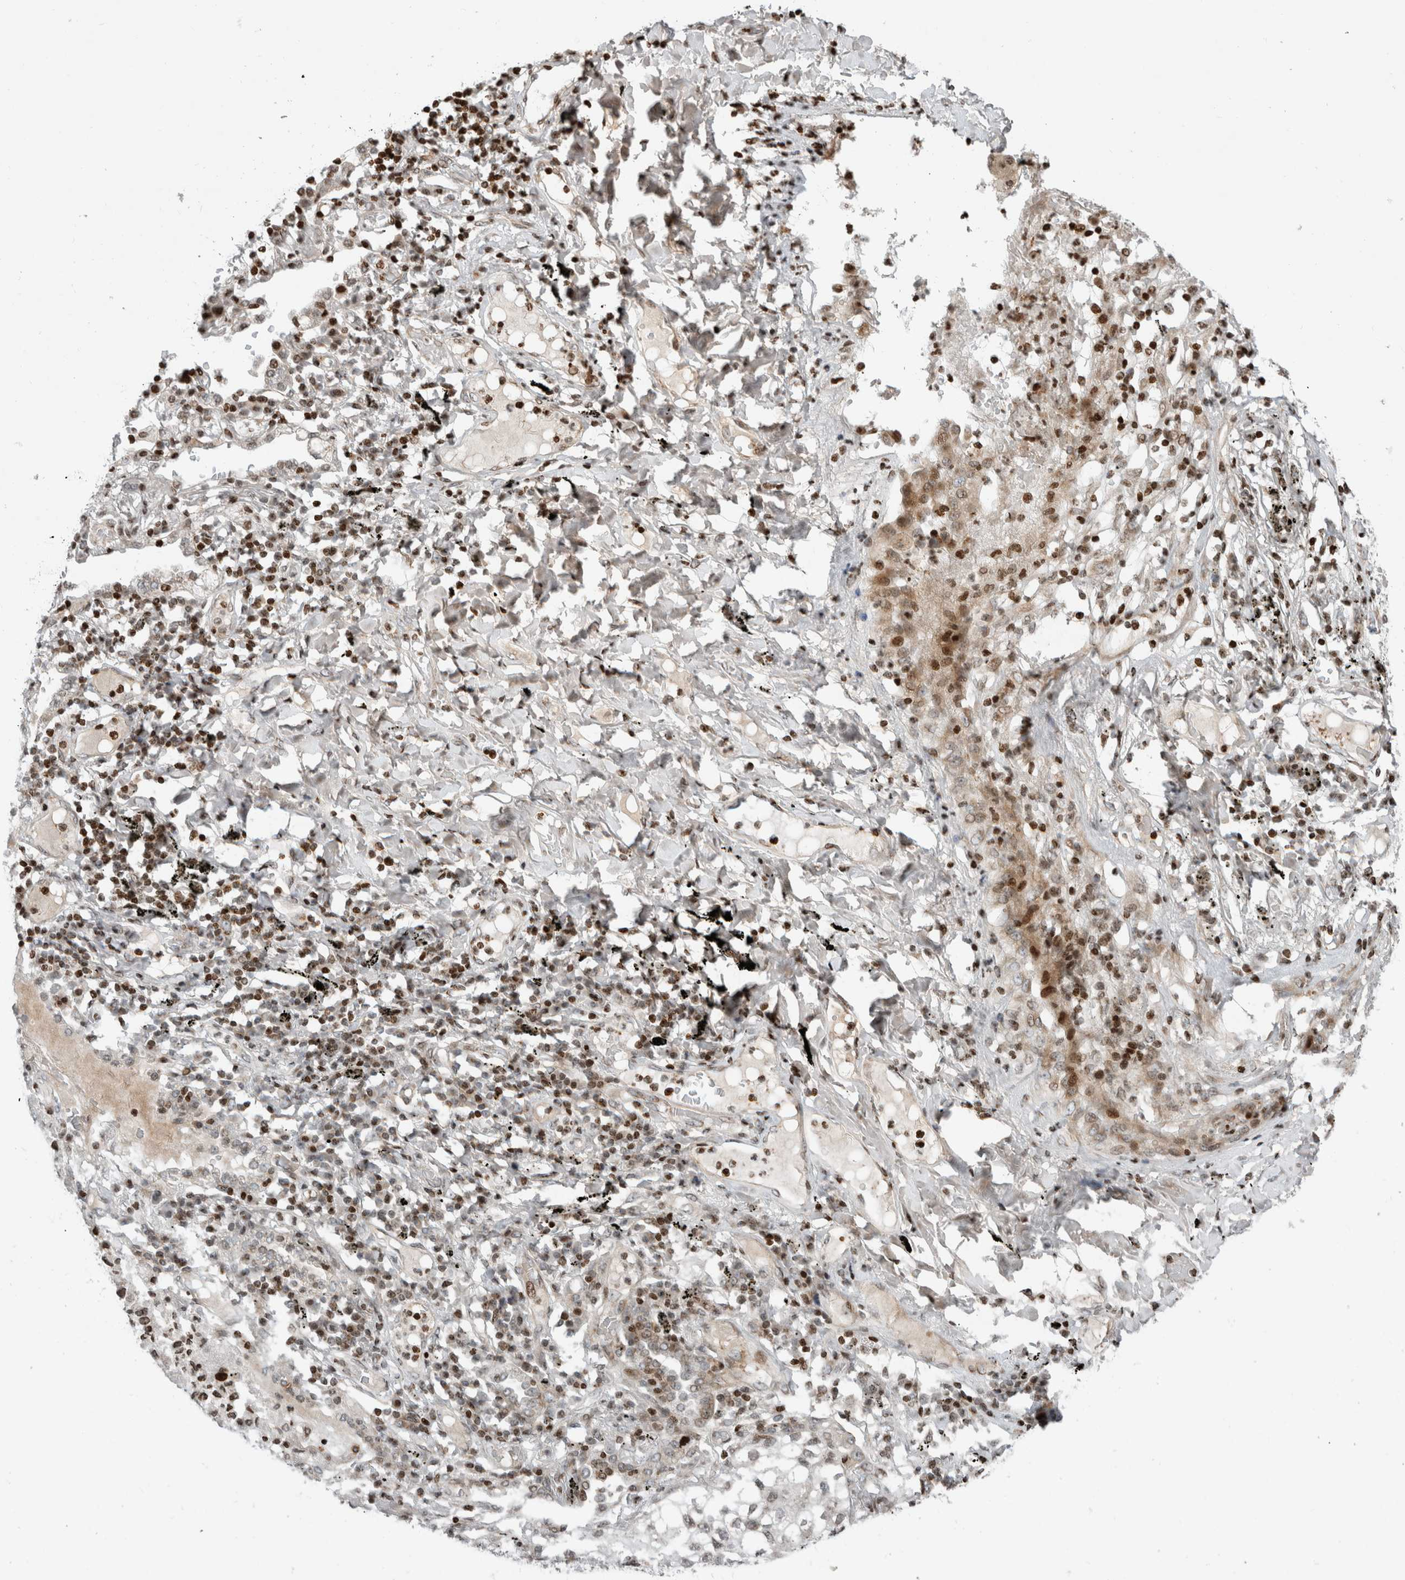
{"staining": {"intensity": "moderate", "quantity": "<25%", "location": "nuclear"}, "tissue": "lung cancer", "cell_type": "Tumor cells", "image_type": "cancer", "snomed": [{"axis": "morphology", "description": "Adenocarcinoma, NOS"}, {"axis": "topography", "description": "Lung"}], "caption": "Adenocarcinoma (lung) tissue exhibits moderate nuclear positivity in approximately <25% of tumor cells", "gene": "GINS4", "patient": {"sex": "male", "age": 63}}